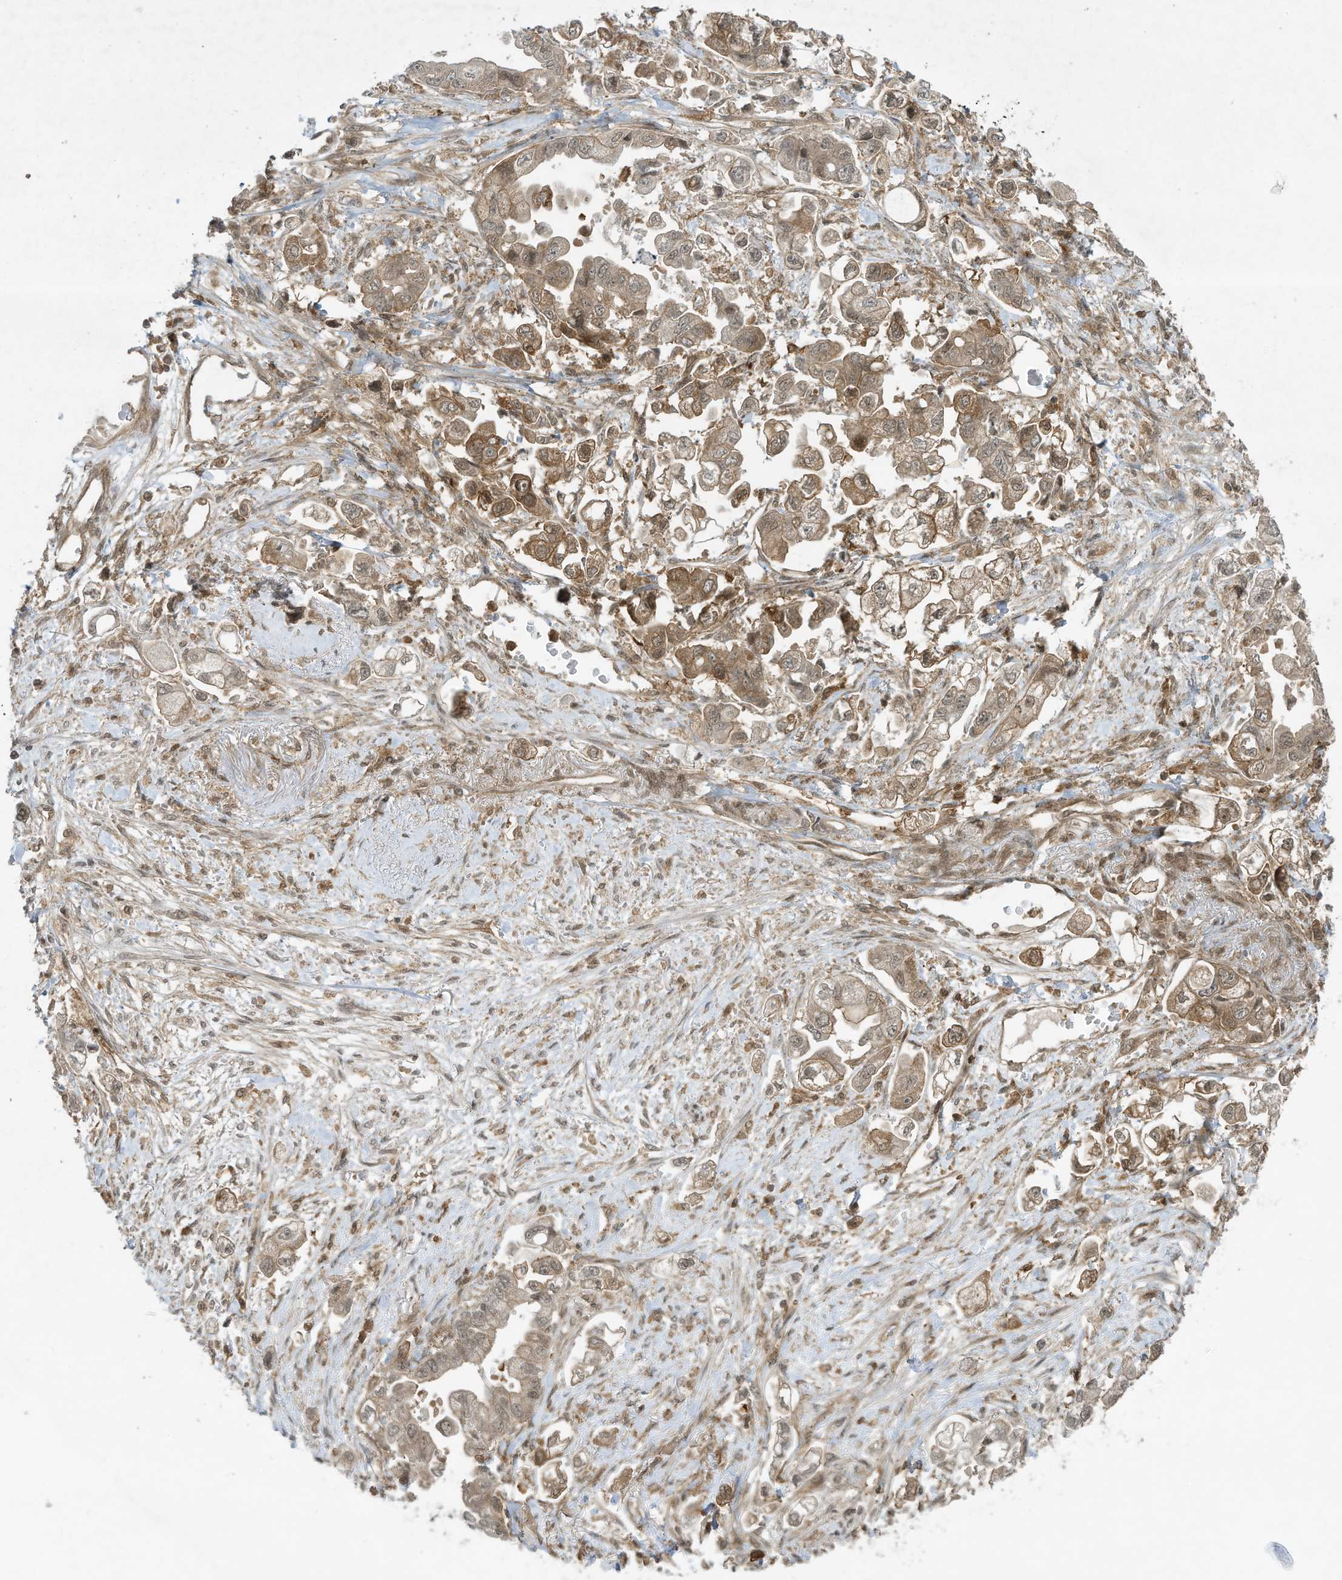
{"staining": {"intensity": "moderate", "quantity": ">75%", "location": "cytoplasmic/membranous"}, "tissue": "stomach cancer", "cell_type": "Tumor cells", "image_type": "cancer", "snomed": [{"axis": "morphology", "description": "Adenocarcinoma, NOS"}, {"axis": "topography", "description": "Stomach"}], "caption": "Stomach cancer (adenocarcinoma) tissue demonstrates moderate cytoplasmic/membranous expression in approximately >75% of tumor cells, visualized by immunohistochemistry.", "gene": "CERT1", "patient": {"sex": "male", "age": 62}}